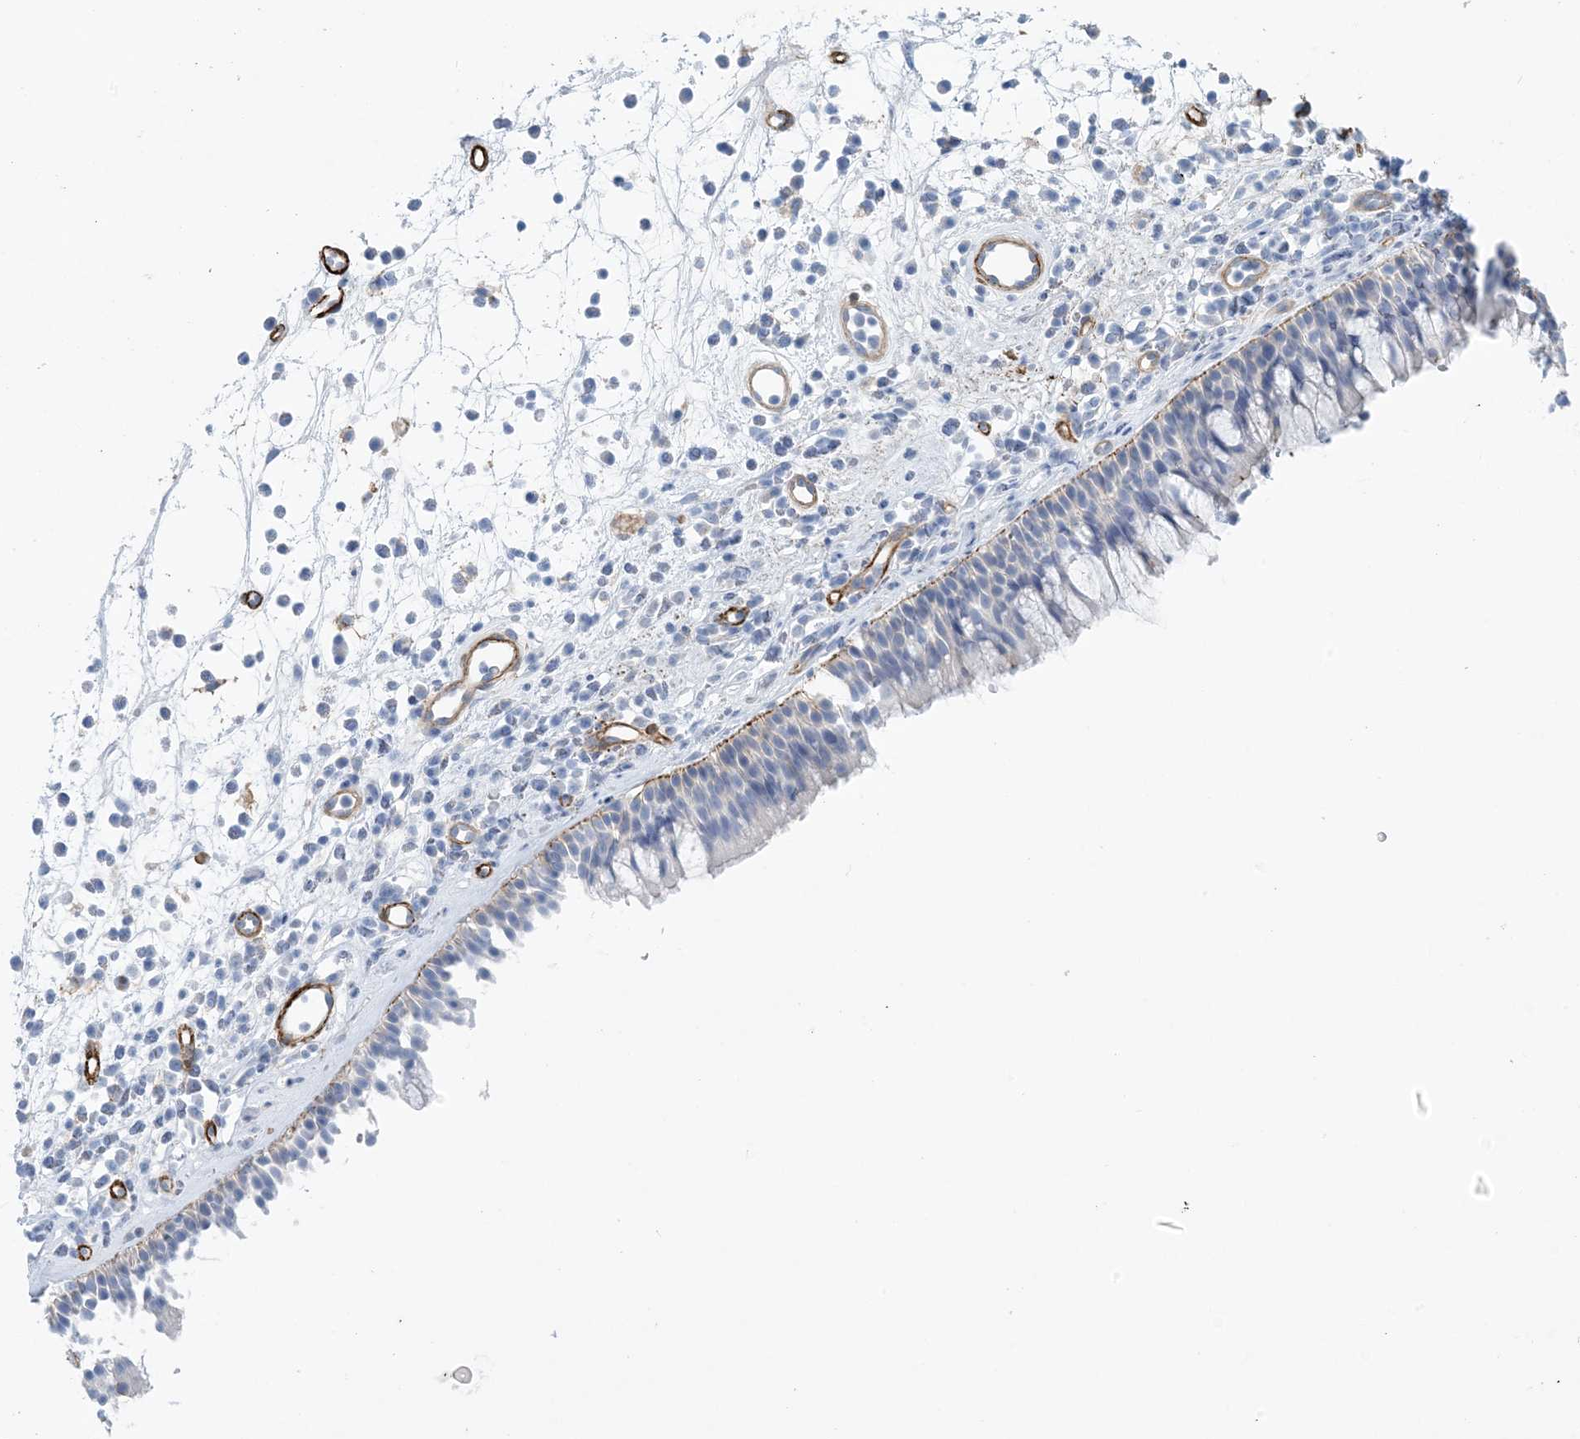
{"staining": {"intensity": "weak", "quantity": "<25%", "location": "cytoplasmic/membranous"}, "tissue": "nasopharynx", "cell_type": "Respiratory epithelial cells", "image_type": "normal", "snomed": [{"axis": "morphology", "description": "Normal tissue, NOS"}, {"axis": "morphology", "description": "Inflammation, NOS"}, {"axis": "morphology", "description": "Malignant melanoma, Metastatic site"}, {"axis": "topography", "description": "Nasopharynx"}], "caption": "The IHC micrograph has no significant staining in respiratory epithelial cells of nasopharynx.", "gene": "SHANK1", "patient": {"sex": "male", "age": 70}}